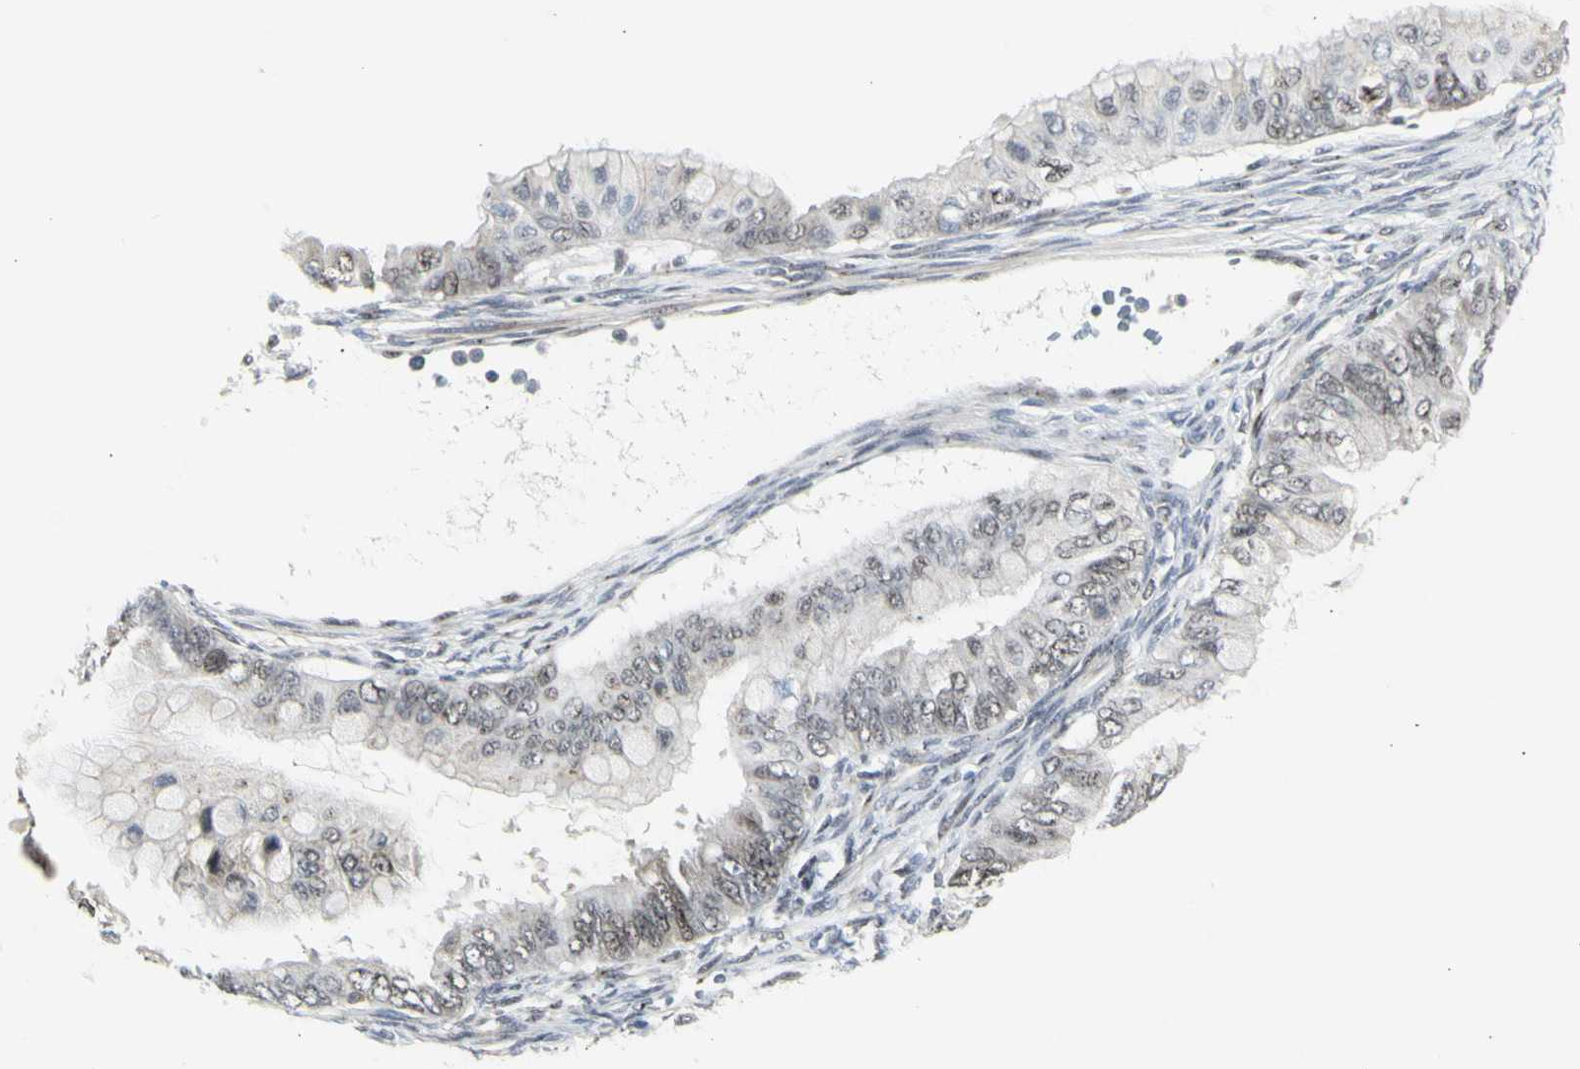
{"staining": {"intensity": "weak", "quantity": ">75%", "location": "nuclear"}, "tissue": "ovarian cancer", "cell_type": "Tumor cells", "image_type": "cancer", "snomed": [{"axis": "morphology", "description": "Cystadenocarcinoma, mucinous, NOS"}, {"axis": "topography", "description": "Ovary"}], "caption": "A high-resolution histopathology image shows immunohistochemistry staining of mucinous cystadenocarcinoma (ovarian), which reveals weak nuclear positivity in approximately >75% of tumor cells. (brown staining indicates protein expression, while blue staining denotes nuclei).", "gene": "DHRS7B", "patient": {"sex": "female", "age": 80}}